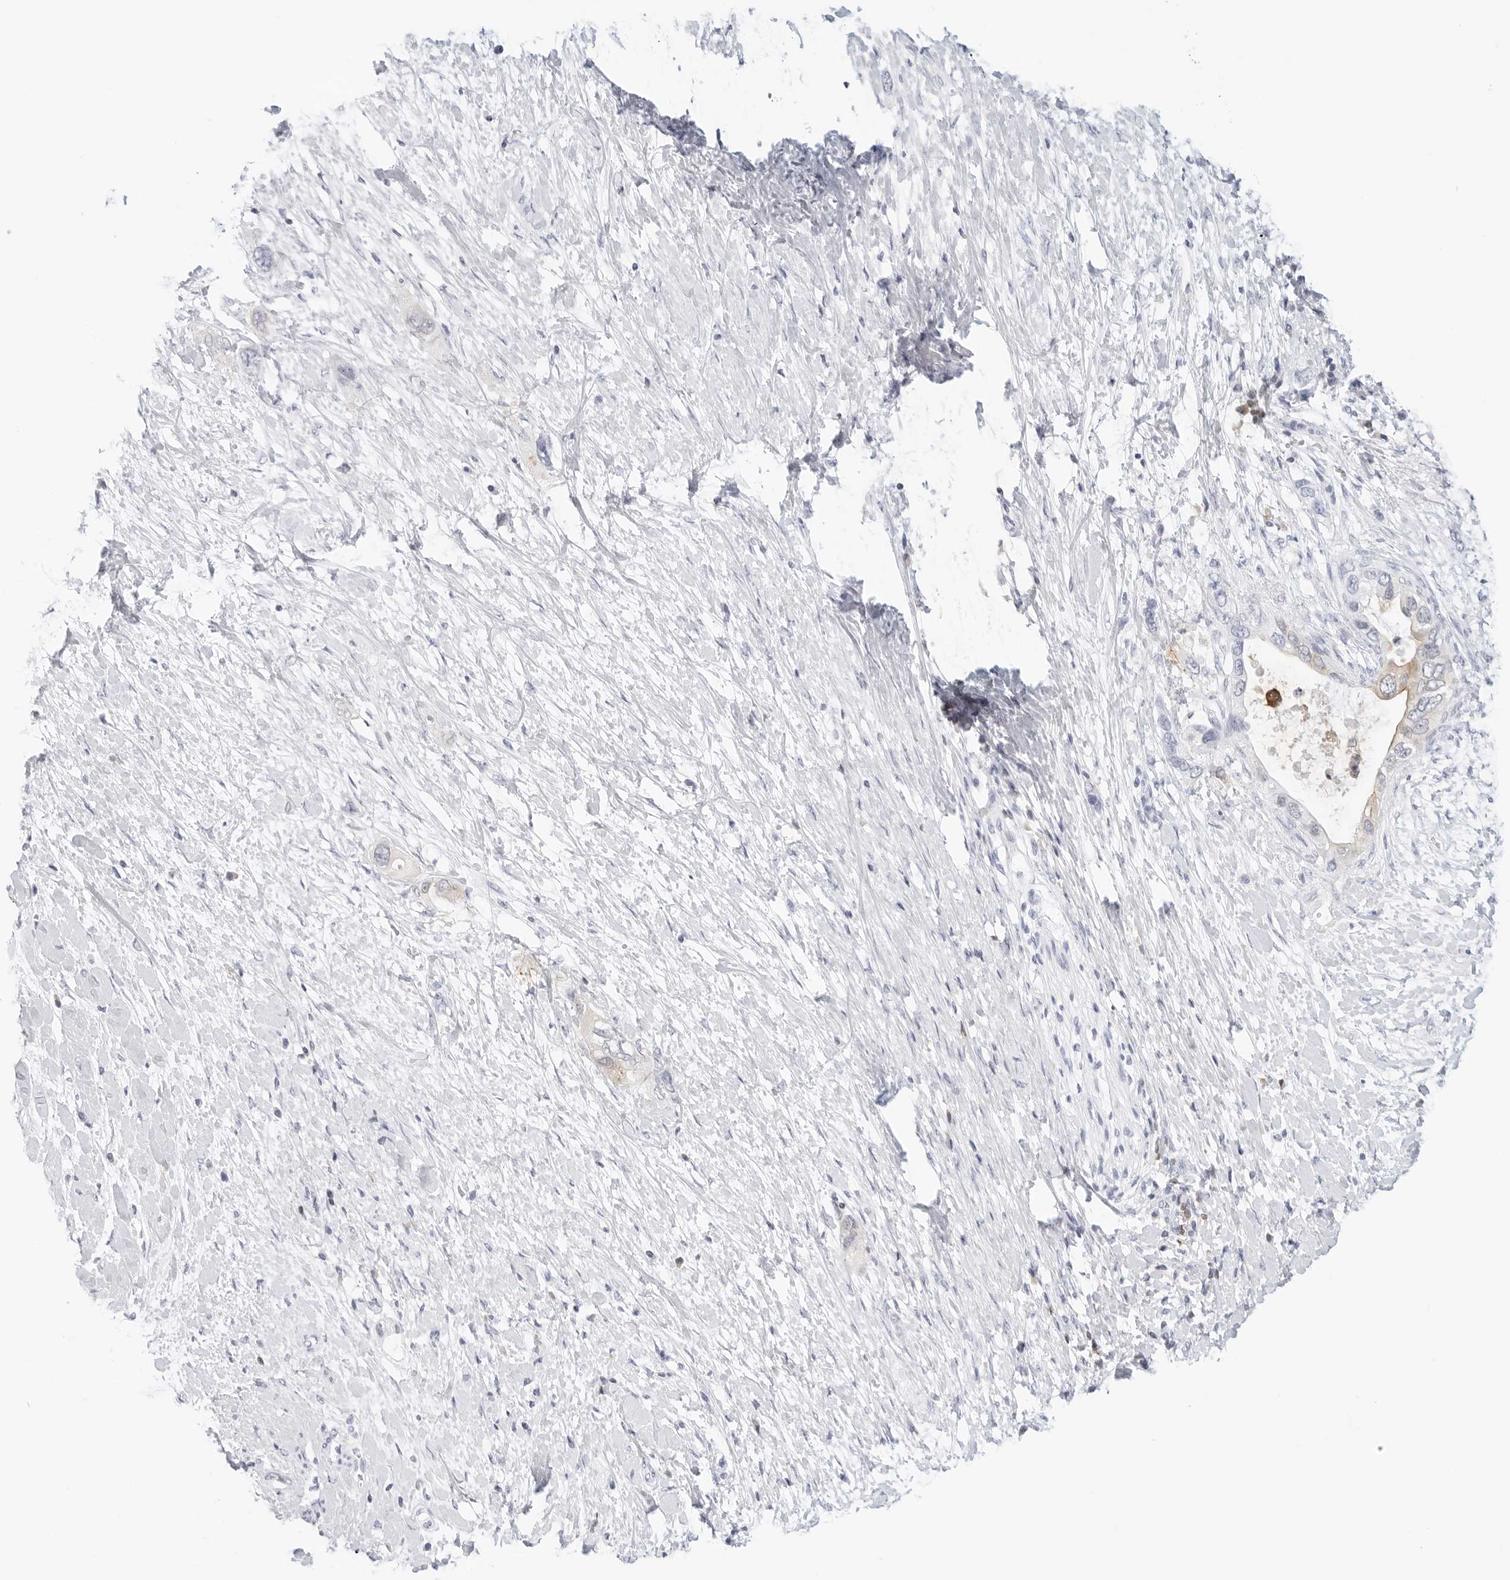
{"staining": {"intensity": "negative", "quantity": "none", "location": "none"}, "tissue": "pancreatic cancer", "cell_type": "Tumor cells", "image_type": "cancer", "snomed": [{"axis": "morphology", "description": "Adenocarcinoma, NOS"}, {"axis": "topography", "description": "Pancreas"}], "caption": "High power microscopy micrograph of an IHC photomicrograph of pancreatic adenocarcinoma, revealing no significant expression in tumor cells.", "gene": "SLC9A3R1", "patient": {"sex": "female", "age": 56}}